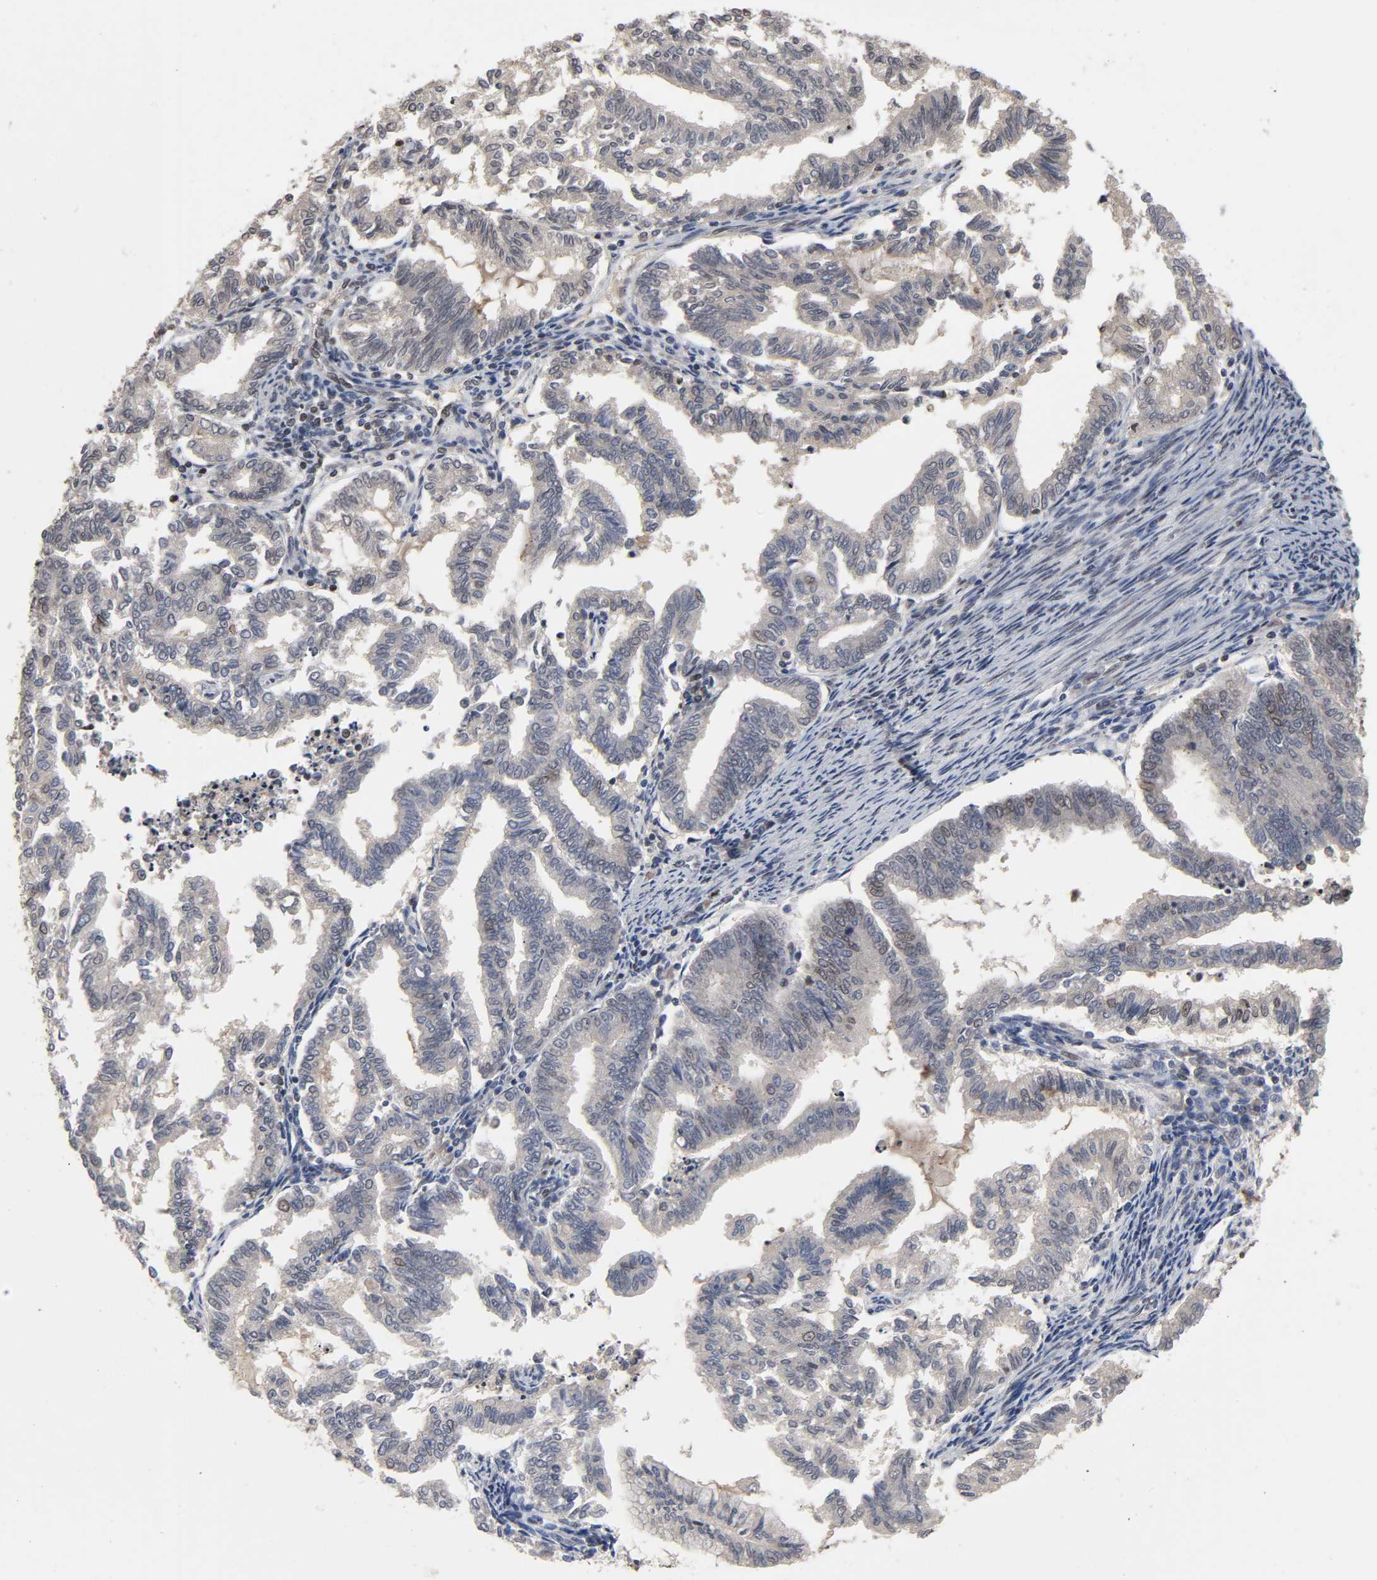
{"staining": {"intensity": "moderate", "quantity": "<25%", "location": "cytoplasmic/membranous,nuclear"}, "tissue": "endometrial cancer", "cell_type": "Tumor cells", "image_type": "cancer", "snomed": [{"axis": "morphology", "description": "Adenocarcinoma, NOS"}, {"axis": "topography", "description": "Endometrium"}], "caption": "Protein staining displays moderate cytoplasmic/membranous and nuclear staining in about <25% of tumor cells in adenocarcinoma (endometrial).", "gene": "CPN2", "patient": {"sex": "female", "age": 79}}